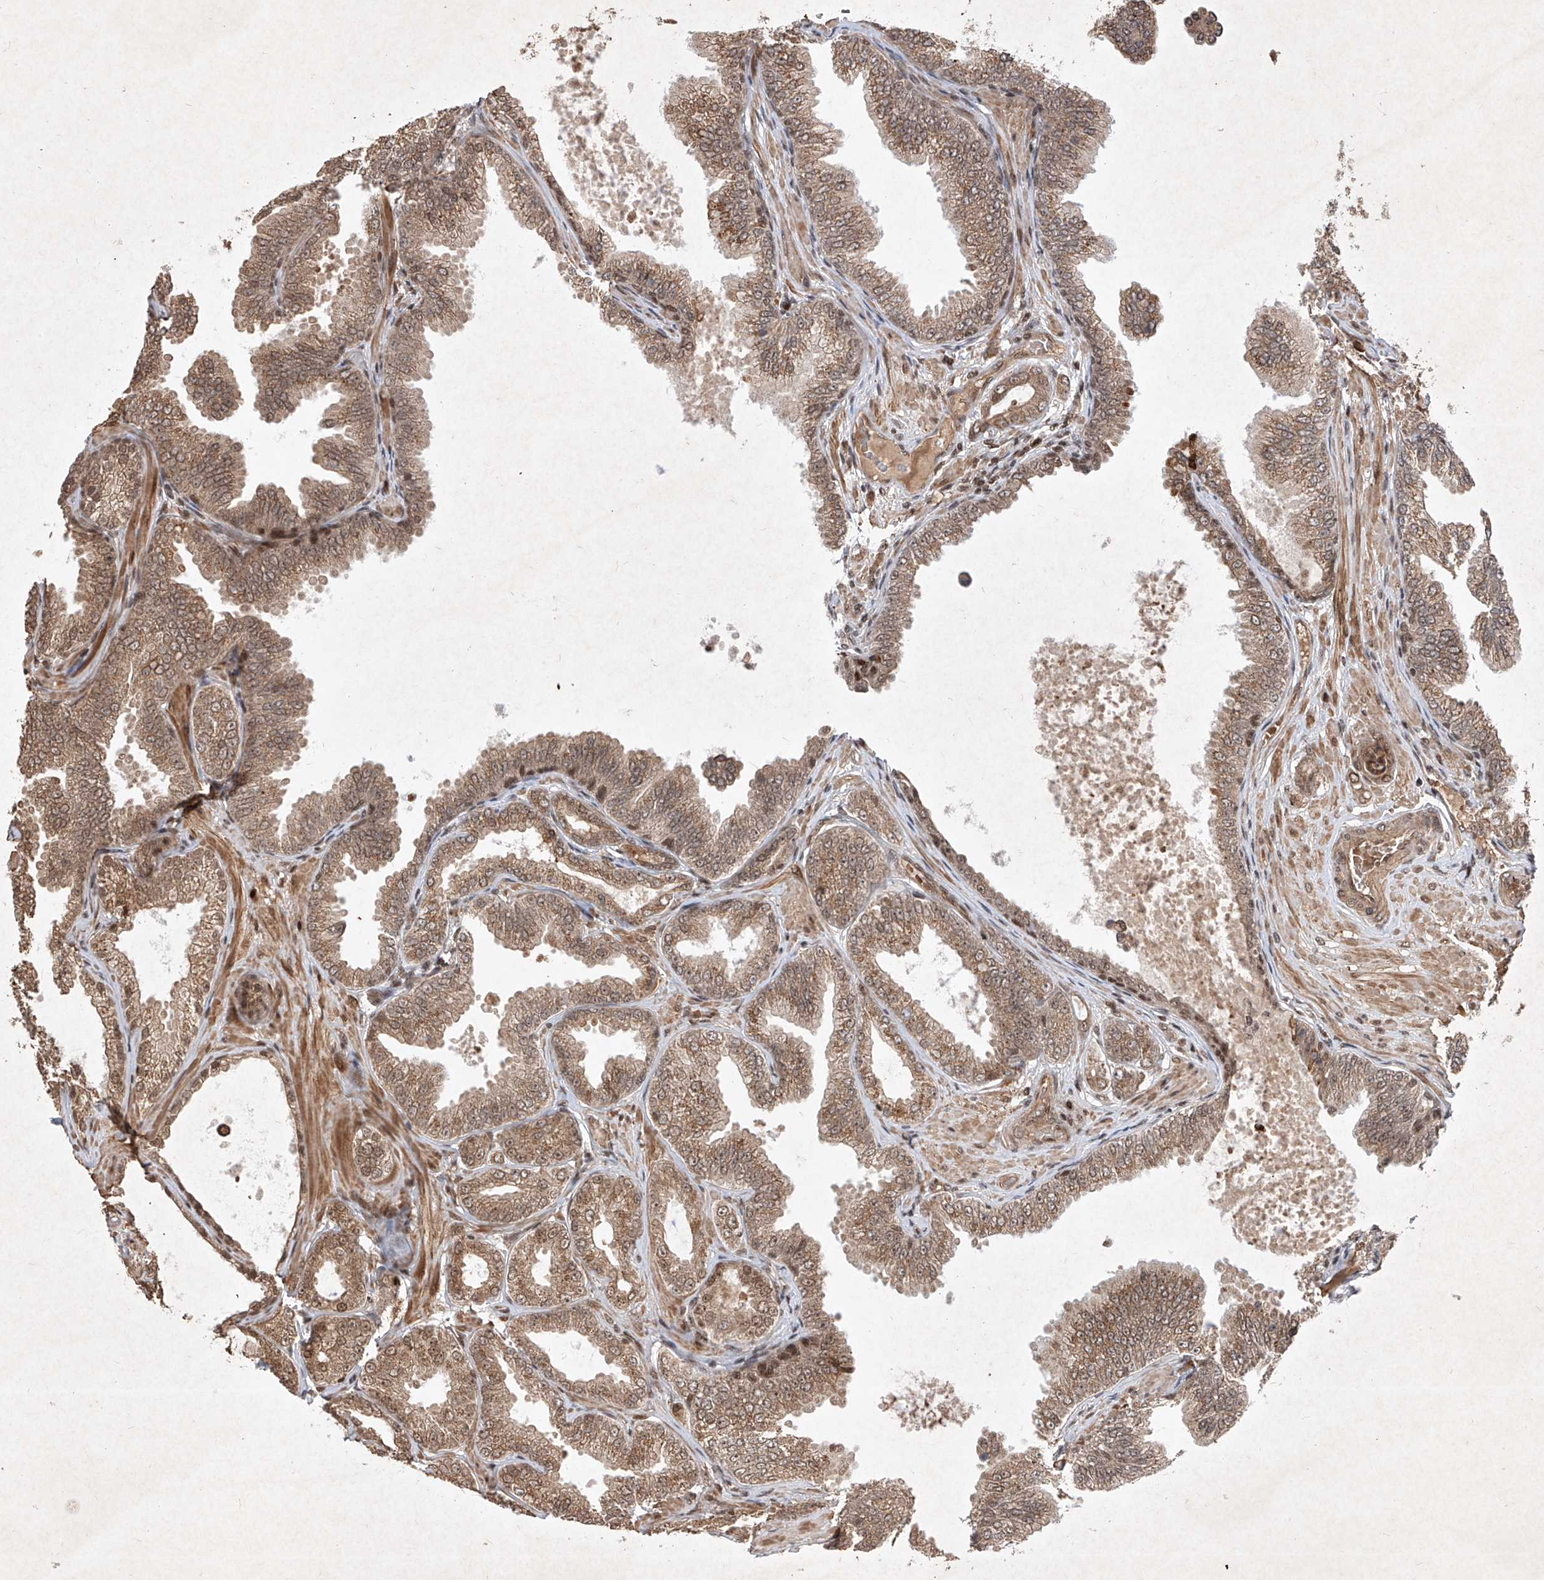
{"staining": {"intensity": "moderate", "quantity": ">75%", "location": "cytoplasmic/membranous,nuclear"}, "tissue": "prostate cancer", "cell_type": "Tumor cells", "image_type": "cancer", "snomed": [{"axis": "morphology", "description": "Adenocarcinoma, Low grade"}, {"axis": "topography", "description": "Prostate"}], "caption": "Immunohistochemical staining of human prostate adenocarcinoma (low-grade) demonstrates medium levels of moderate cytoplasmic/membranous and nuclear expression in approximately >75% of tumor cells.", "gene": "IRF2", "patient": {"sex": "male", "age": 63}}